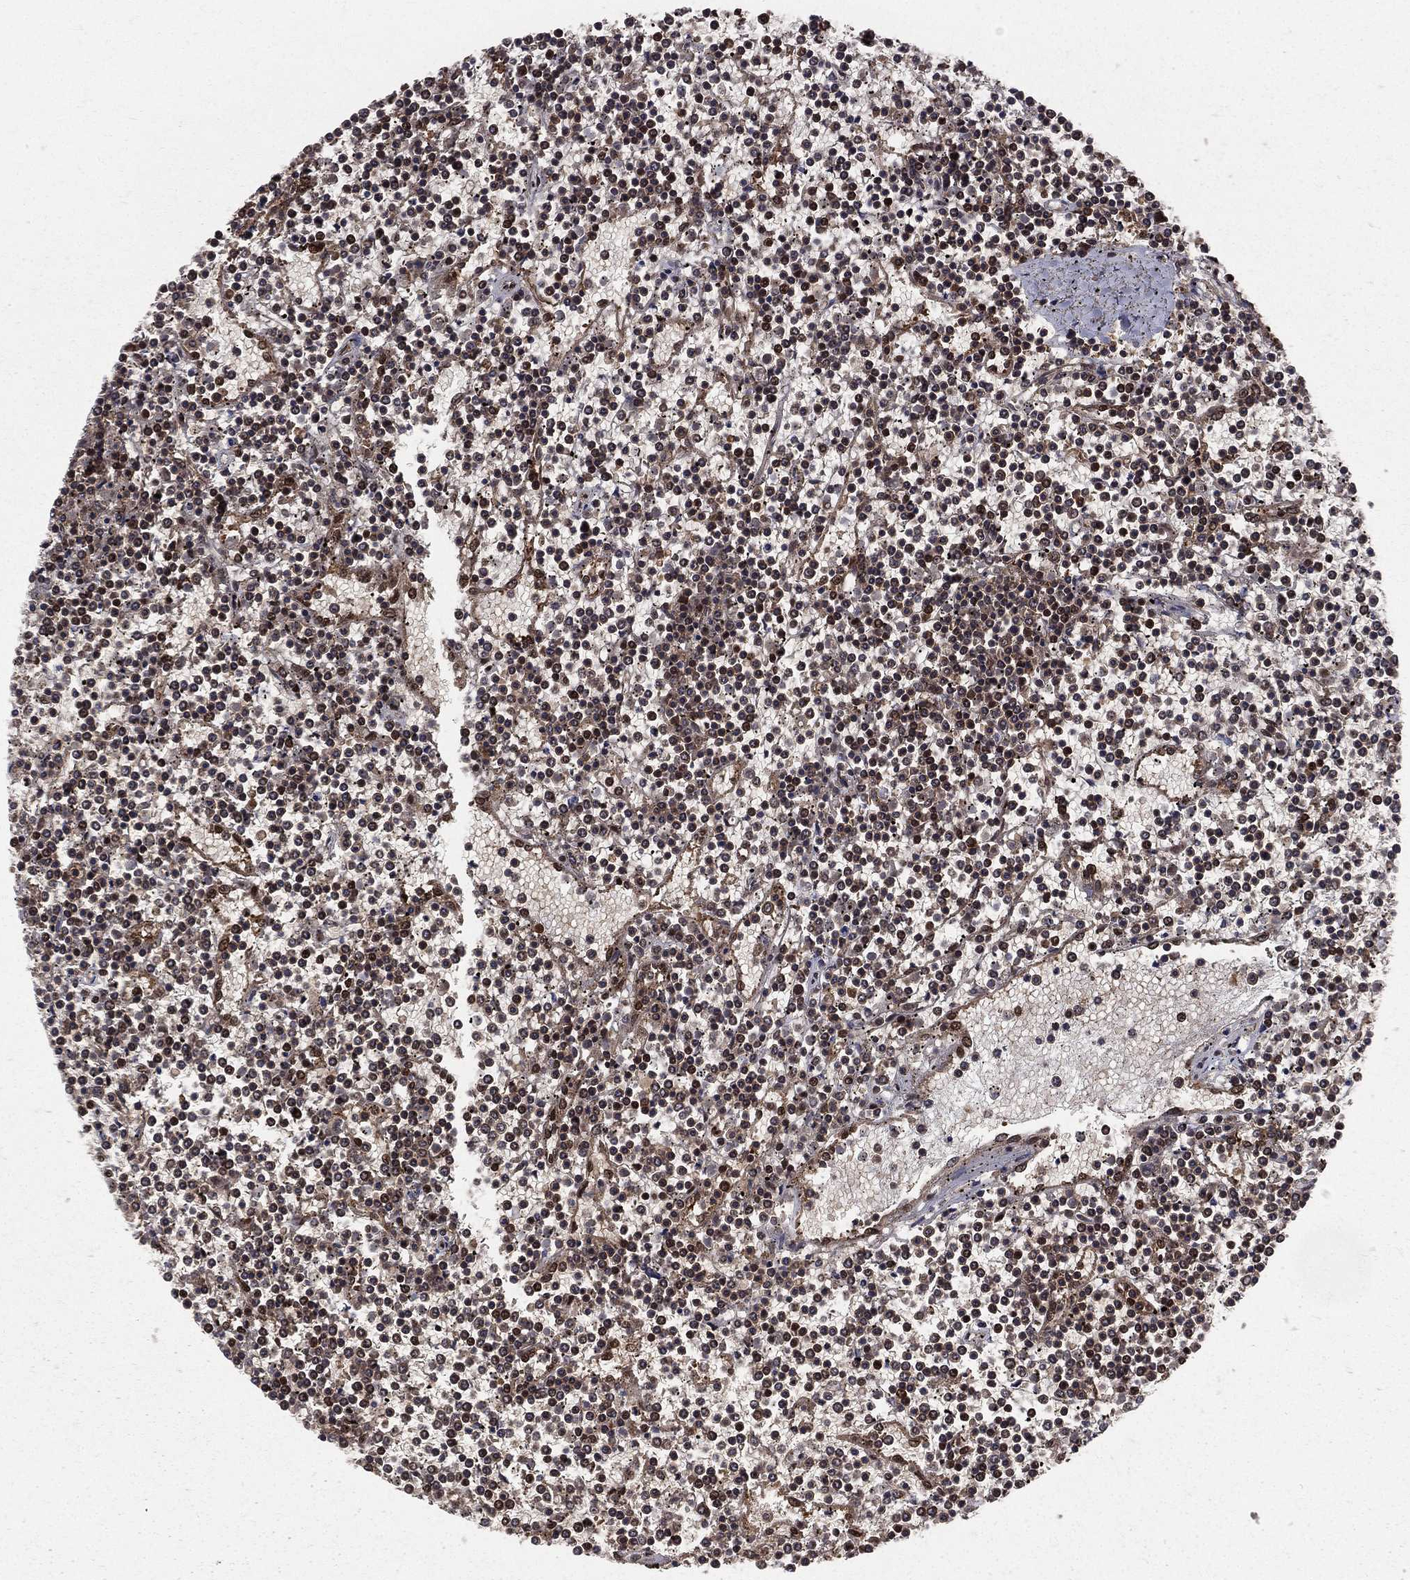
{"staining": {"intensity": "strong", "quantity": ">75%", "location": "nuclear"}, "tissue": "lymphoma", "cell_type": "Tumor cells", "image_type": "cancer", "snomed": [{"axis": "morphology", "description": "Malignant lymphoma, non-Hodgkin's type, Low grade"}, {"axis": "topography", "description": "Spleen"}], "caption": "Immunohistochemistry of lymphoma reveals high levels of strong nuclear expression in about >75% of tumor cells.", "gene": "COPS4", "patient": {"sex": "female", "age": 19}}